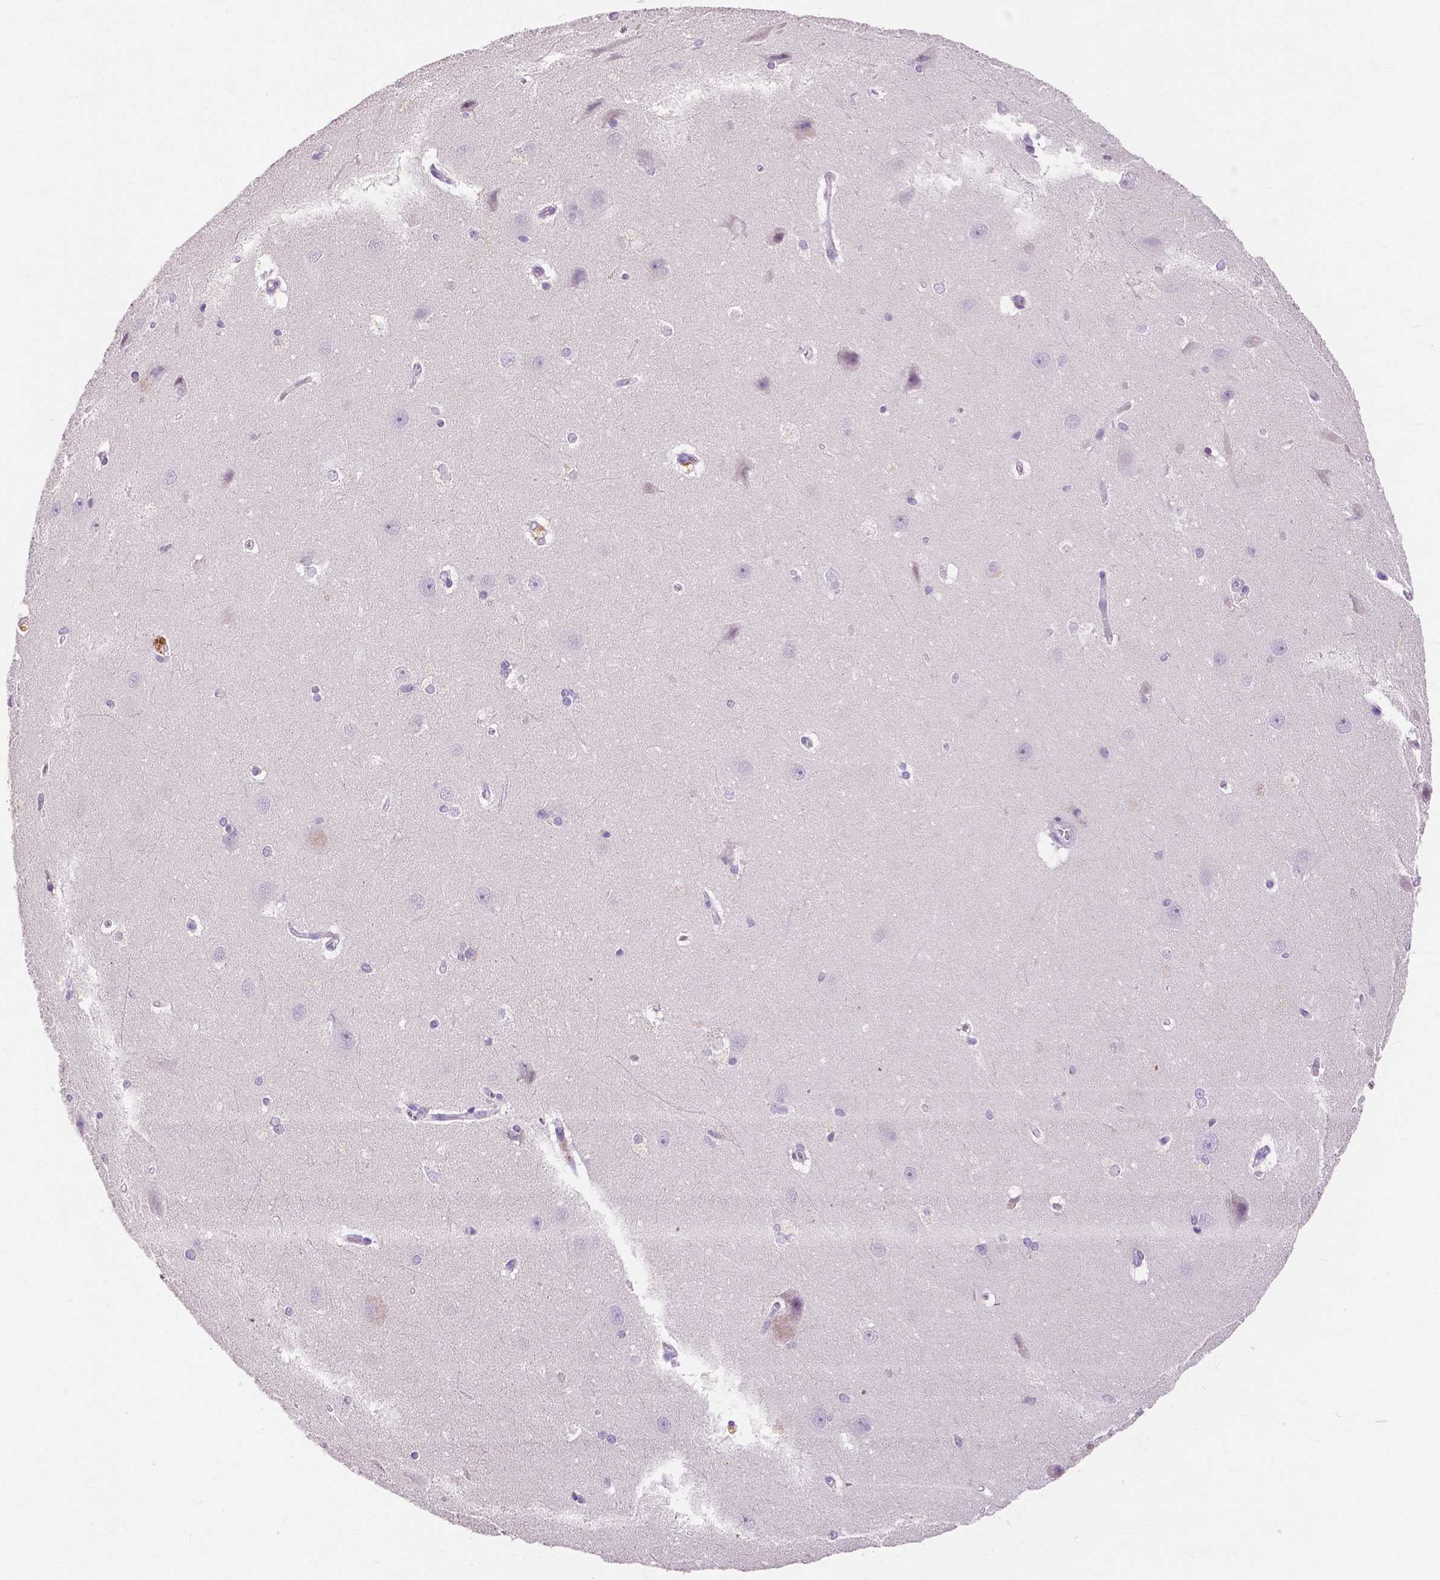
{"staining": {"intensity": "negative", "quantity": "none", "location": "none"}, "tissue": "hippocampus", "cell_type": "Glial cells", "image_type": "normal", "snomed": [{"axis": "morphology", "description": "Normal tissue, NOS"}, {"axis": "topography", "description": "Cerebral cortex"}, {"axis": "topography", "description": "Hippocampus"}], "caption": "An image of human hippocampus is negative for staining in glial cells.", "gene": "CXCR2", "patient": {"sex": "female", "age": 19}}